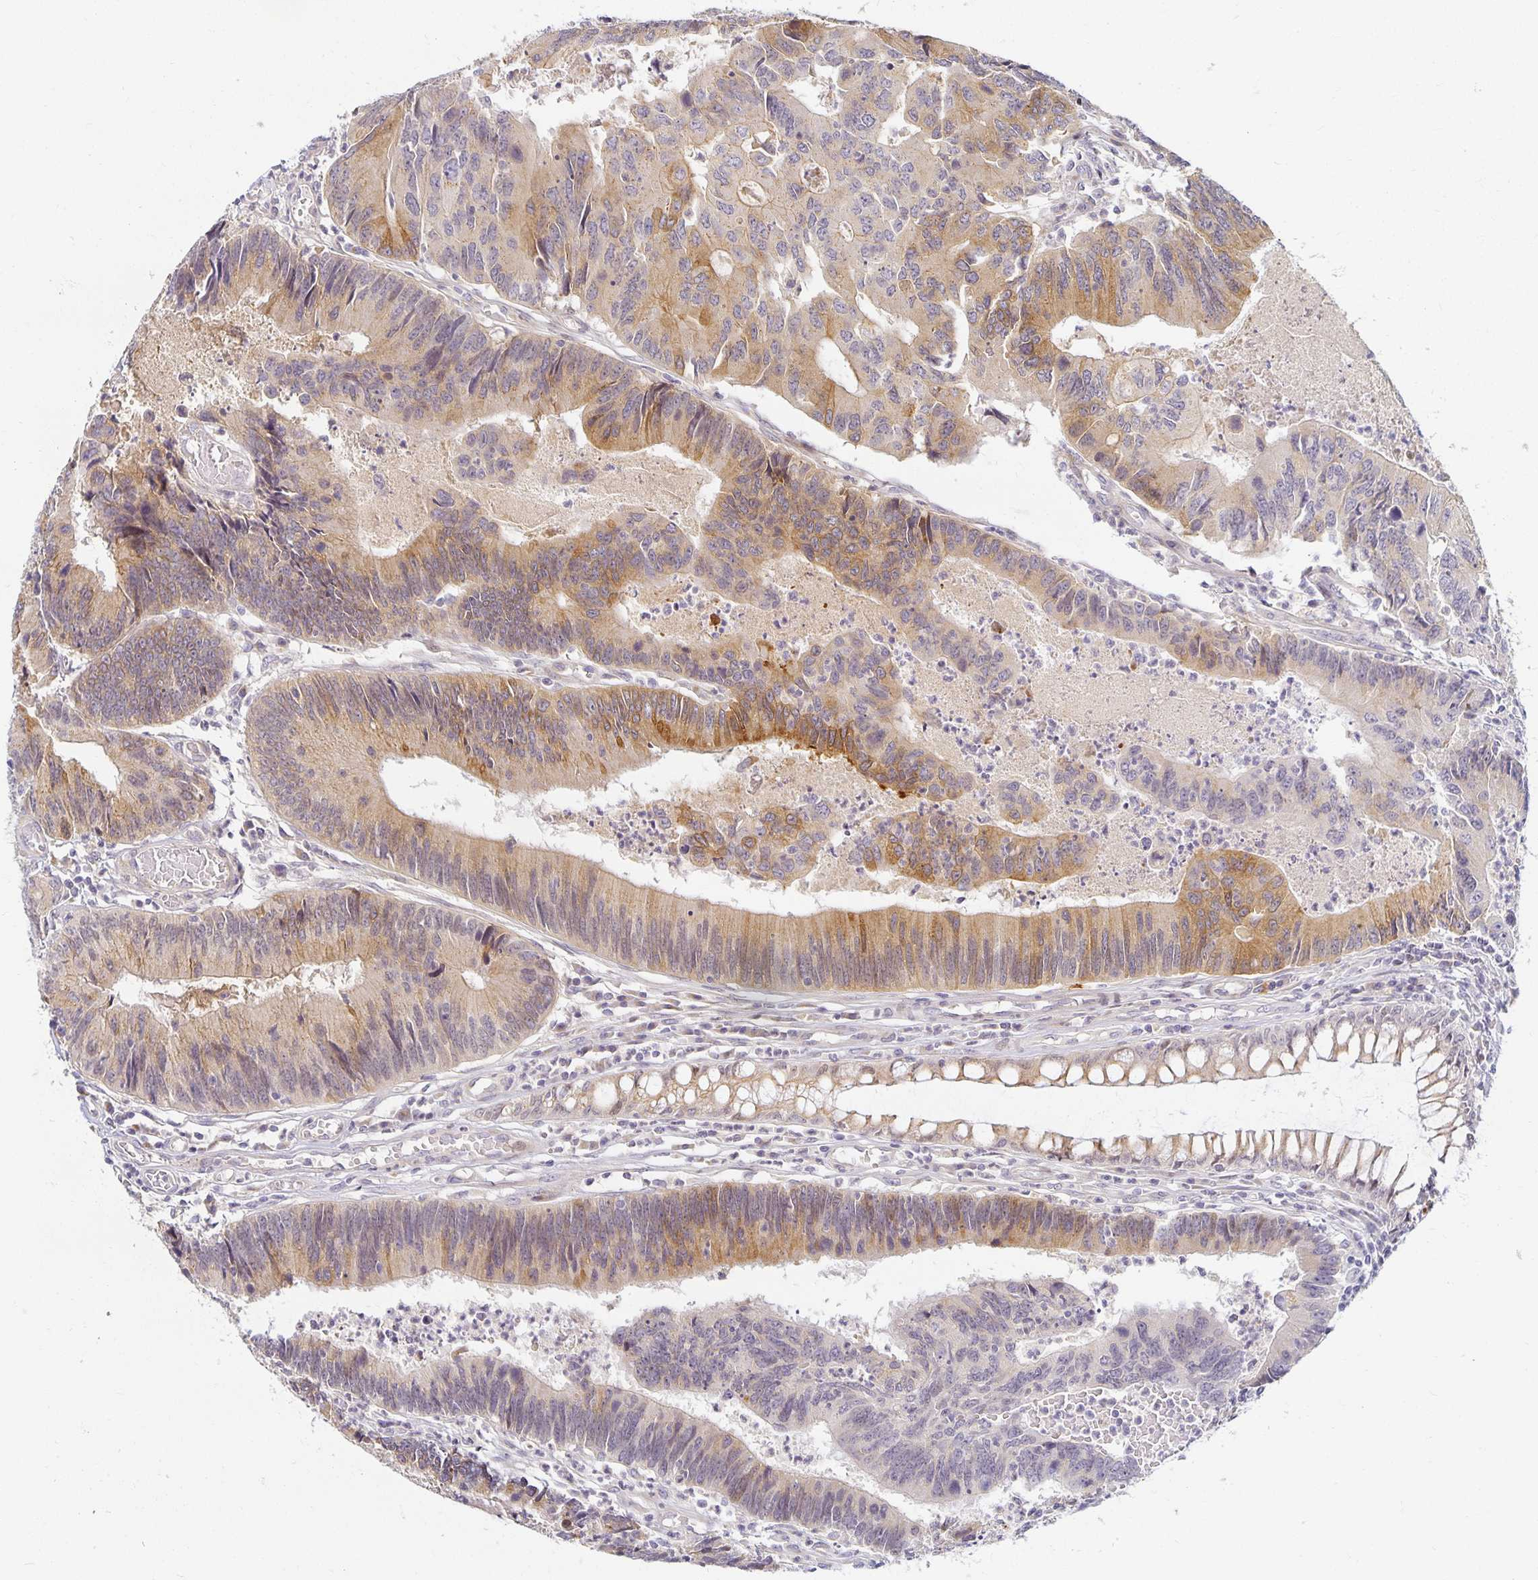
{"staining": {"intensity": "moderate", "quantity": "<25%", "location": "cytoplasmic/membranous"}, "tissue": "colorectal cancer", "cell_type": "Tumor cells", "image_type": "cancer", "snomed": [{"axis": "morphology", "description": "Adenocarcinoma, NOS"}, {"axis": "topography", "description": "Colon"}], "caption": "There is low levels of moderate cytoplasmic/membranous positivity in tumor cells of colorectal adenocarcinoma, as demonstrated by immunohistochemical staining (brown color).", "gene": "EHF", "patient": {"sex": "female", "age": 67}}